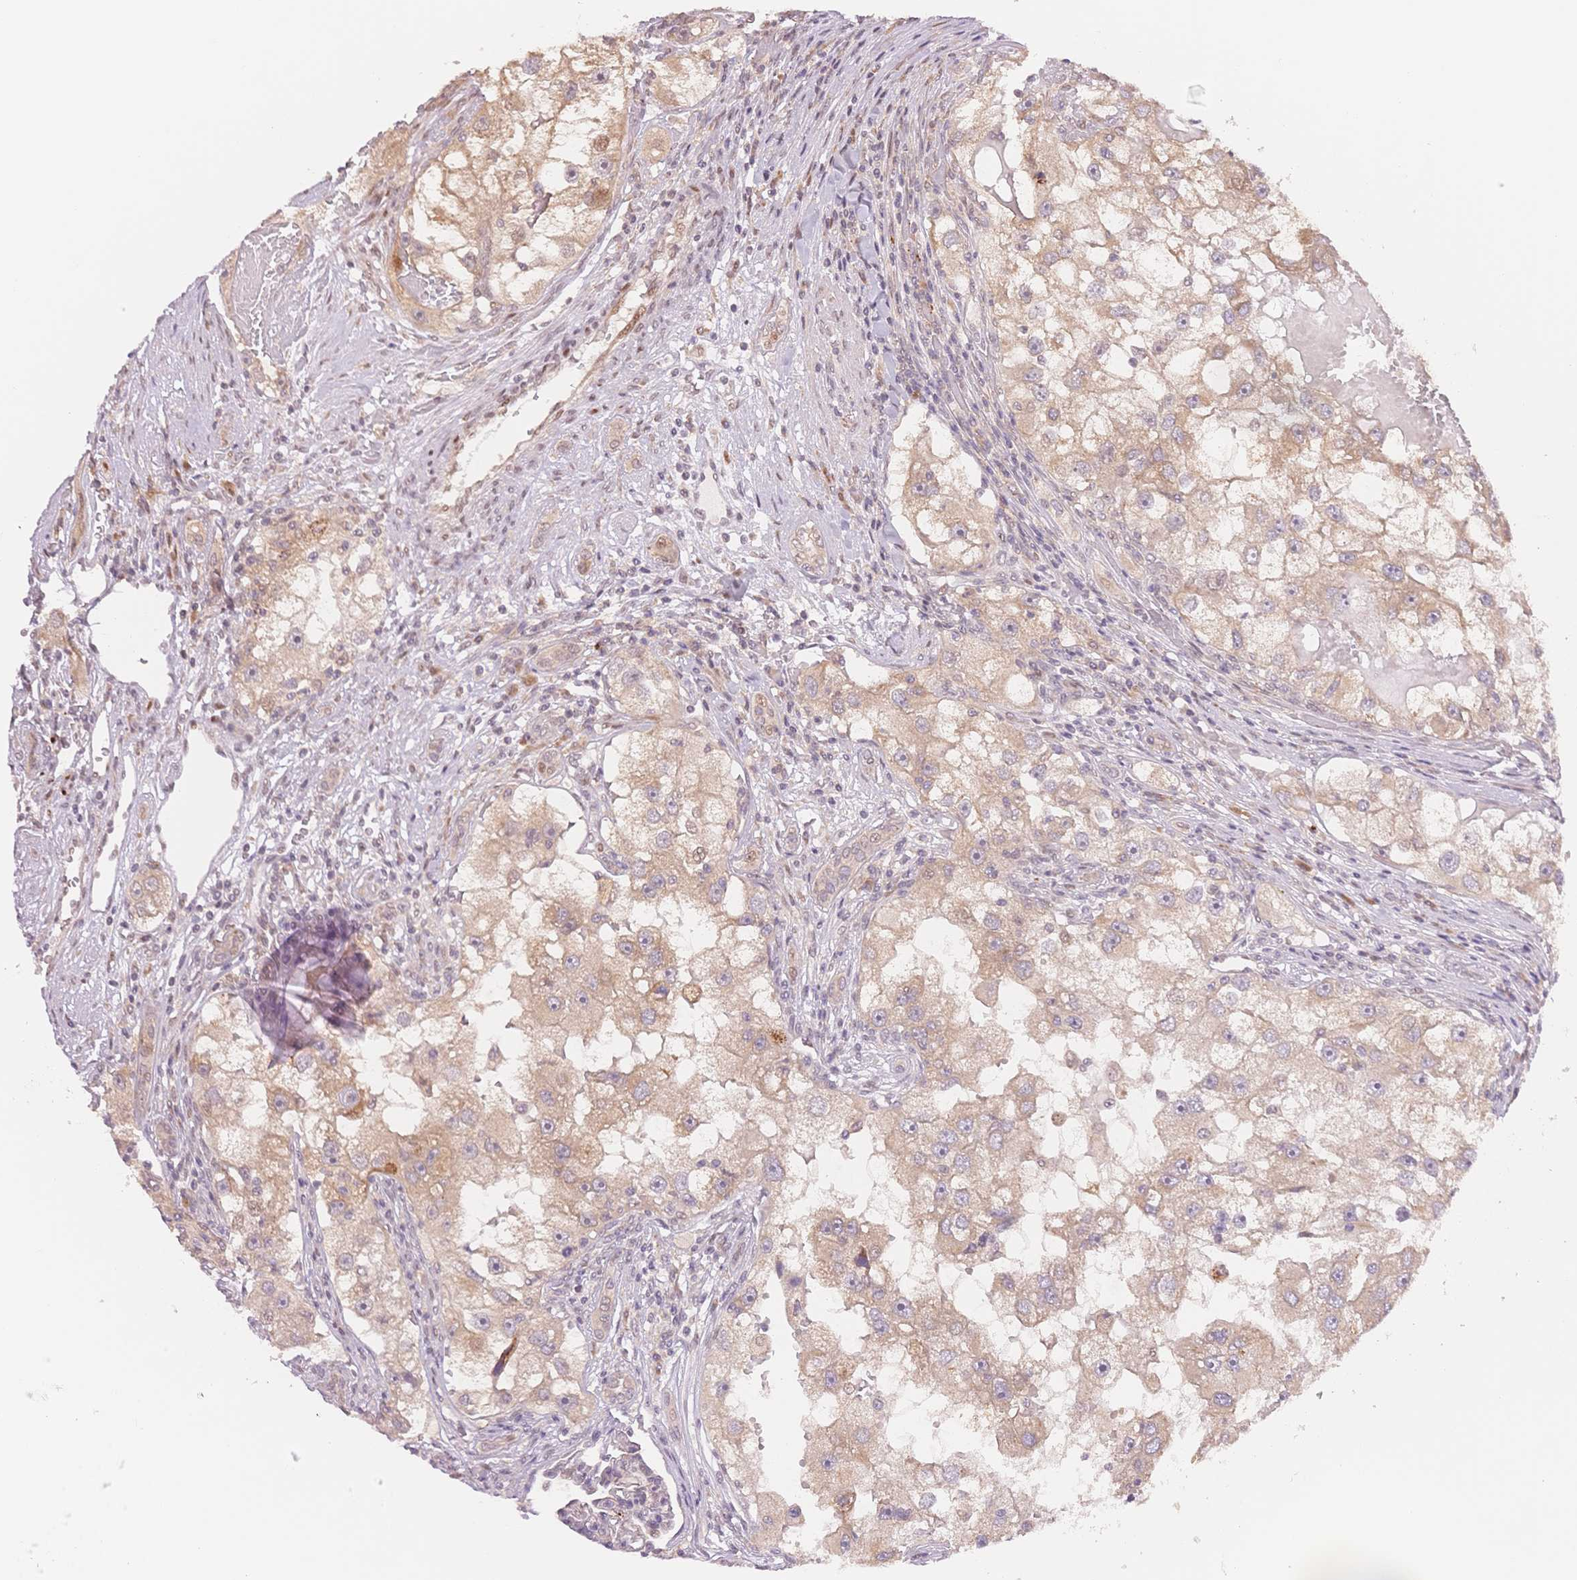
{"staining": {"intensity": "weak", "quantity": ">75%", "location": "cytoplasmic/membranous"}, "tissue": "renal cancer", "cell_type": "Tumor cells", "image_type": "cancer", "snomed": [{"axis": "morphology", "description": "Adenocarcinoma, NOS"}, {"axis": "topography", "description": "Kidney"}], "caption": "Adenocarcinoma (renal) tissue shows weak cytoplasmic/membranous expression in approximately >75% of tumor cells, visualized by immunohistochemistry.", "gene": "STK39", "patient": {"sex": "male", "age": 63}}